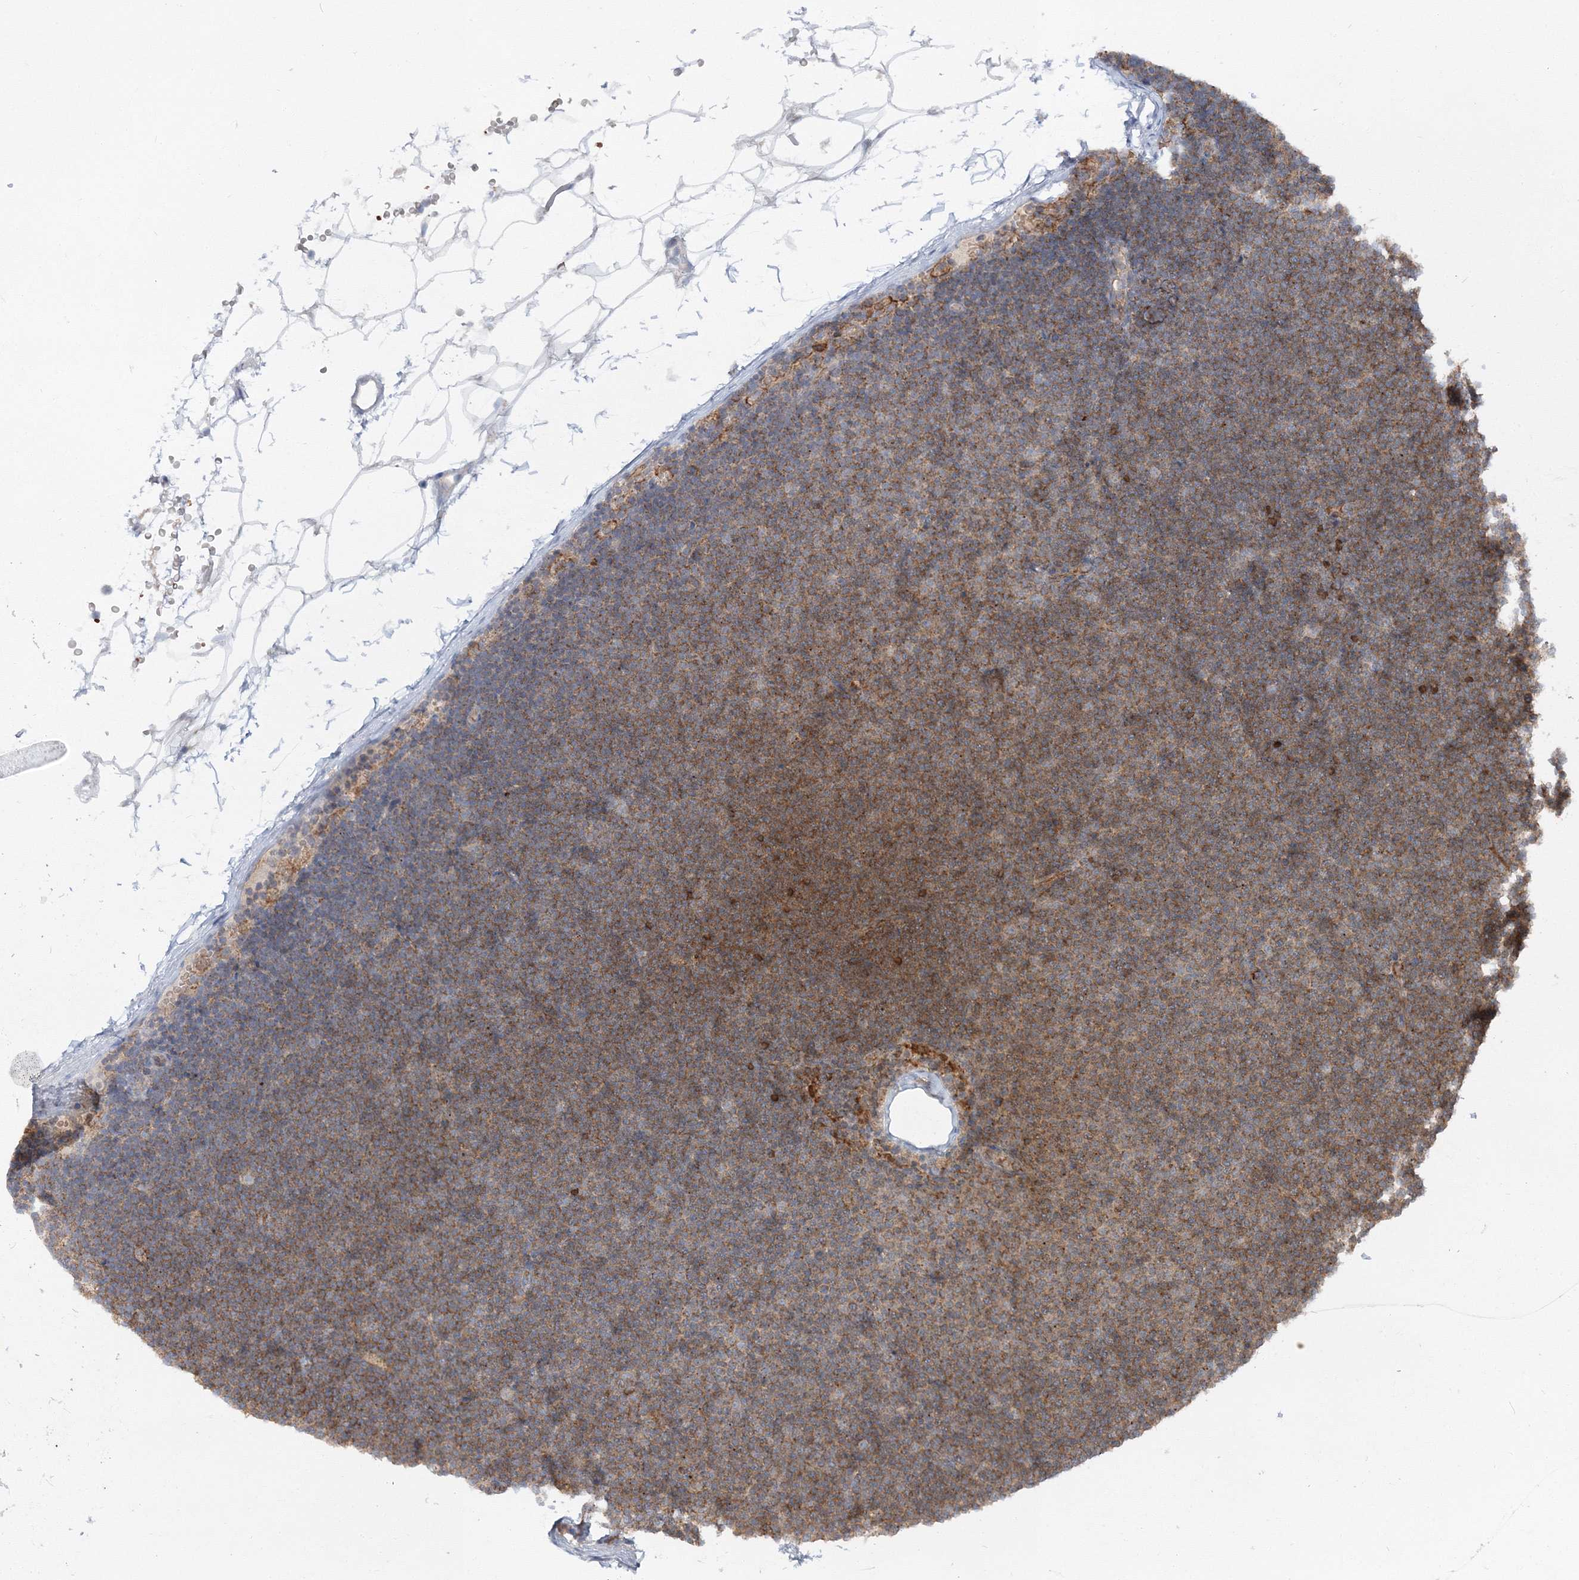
{"staining": {"intensity": "moderate", "quantity": "25%-75%", "location": "cytoplasmic/membranous"}, "tissue": "lymphoma", "cell_type": "Tumor cells", "image_type": "cancer", "snomed": [{"axis": "morphology", "description": "Malignant lymphoma, non-Hodgkin's type, Low grade"}, {"axis": "topography", "description": "Lymph node"}], "caption": "Lymphoma stained with IHC demonstrates moderate cytoplasmic/membranous expression in approximately 25%-75% of tumor cells.", "gene": "PCBD2", "patient": {"sex": "female", "age": 53}}